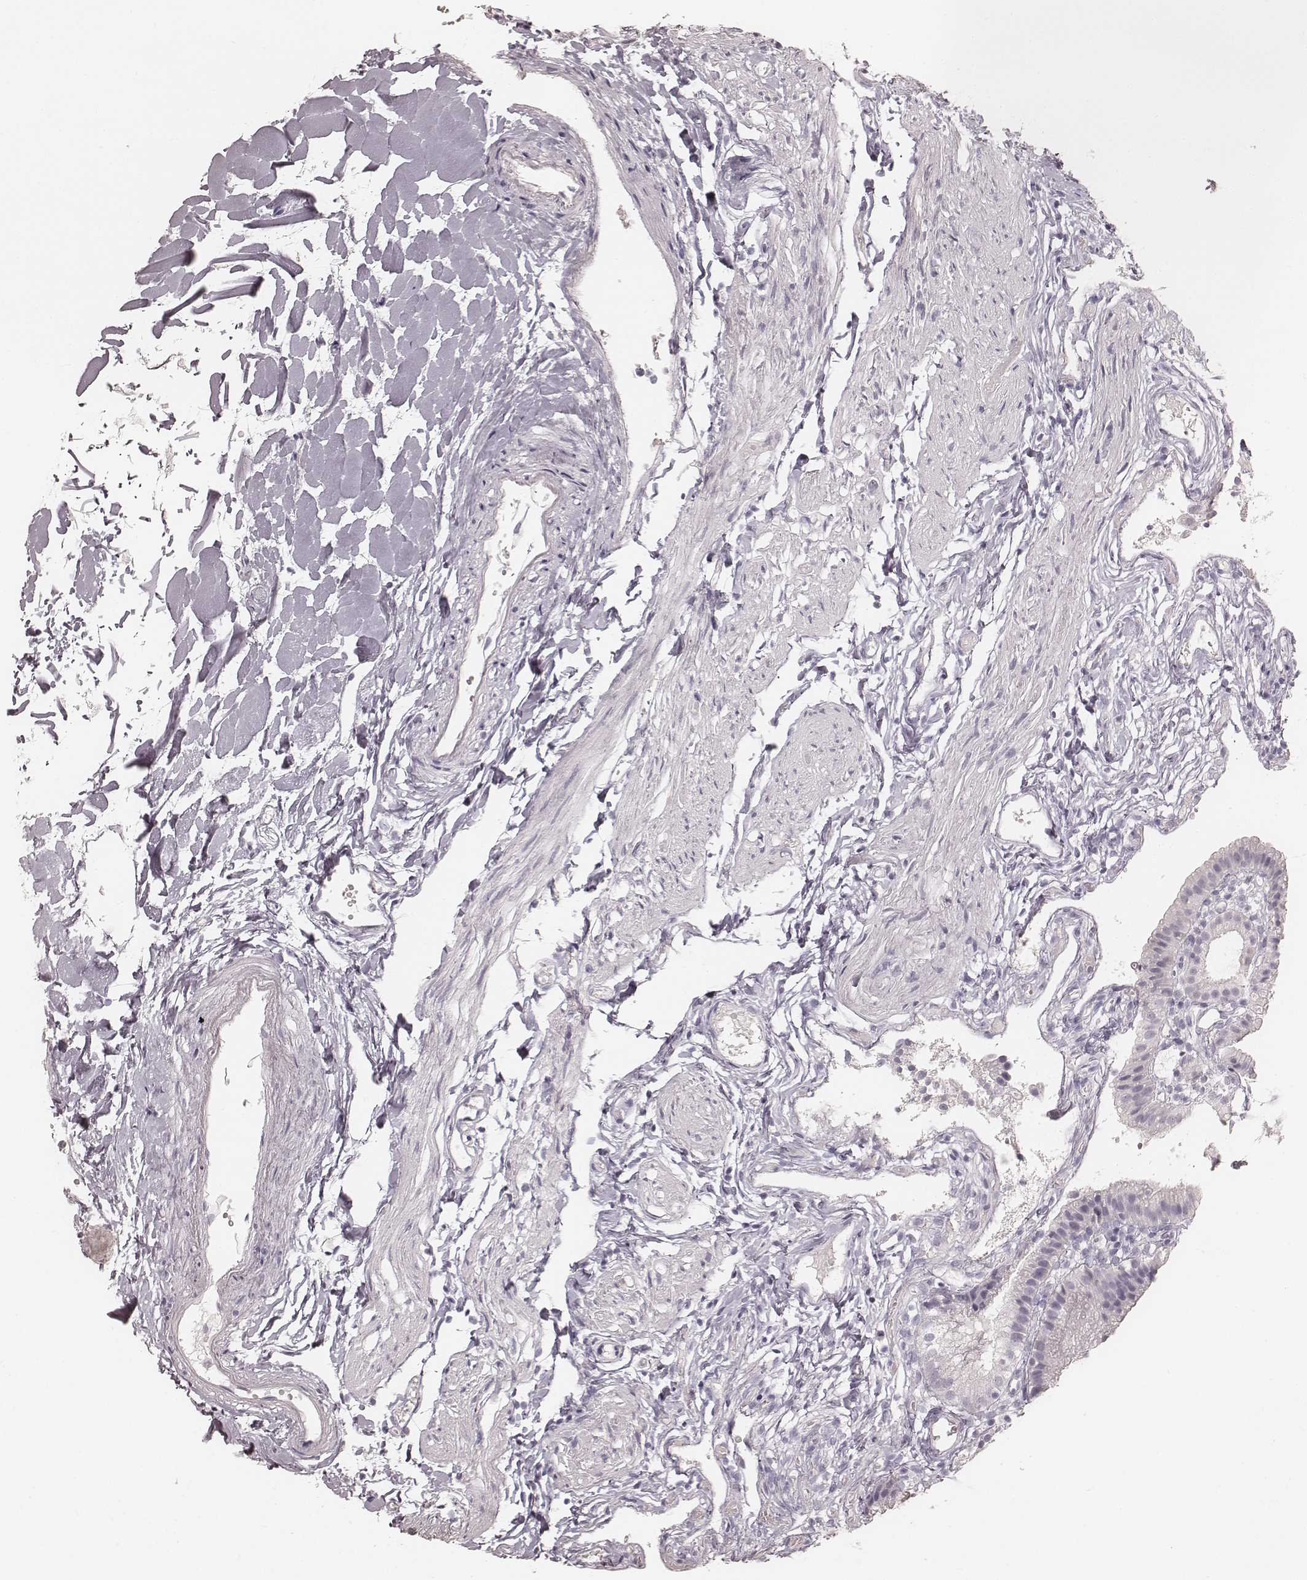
{"staining": {"intensity": "negative", "quantity": "none", "location": "none"}, "tissue": "gallbladder", "cell_type": "Glandular cells", "image_type": "normal", "snomed": [{"axis": "morphology", "description": "Normal tissue, NOS"}, {"axis": "topography", "description": "Gallbladder"}], "caption": "Immunohistochemistry of unremarkable gallbladder reveals no expression in glandular cells. The staining is performed using DAB (3,3'-diaminobenzidine) brown chromogen with nuclei counter-stained in using hematoxylin.", "gene": "KRT26", "patient": {"sex": "female", "age": 47}}